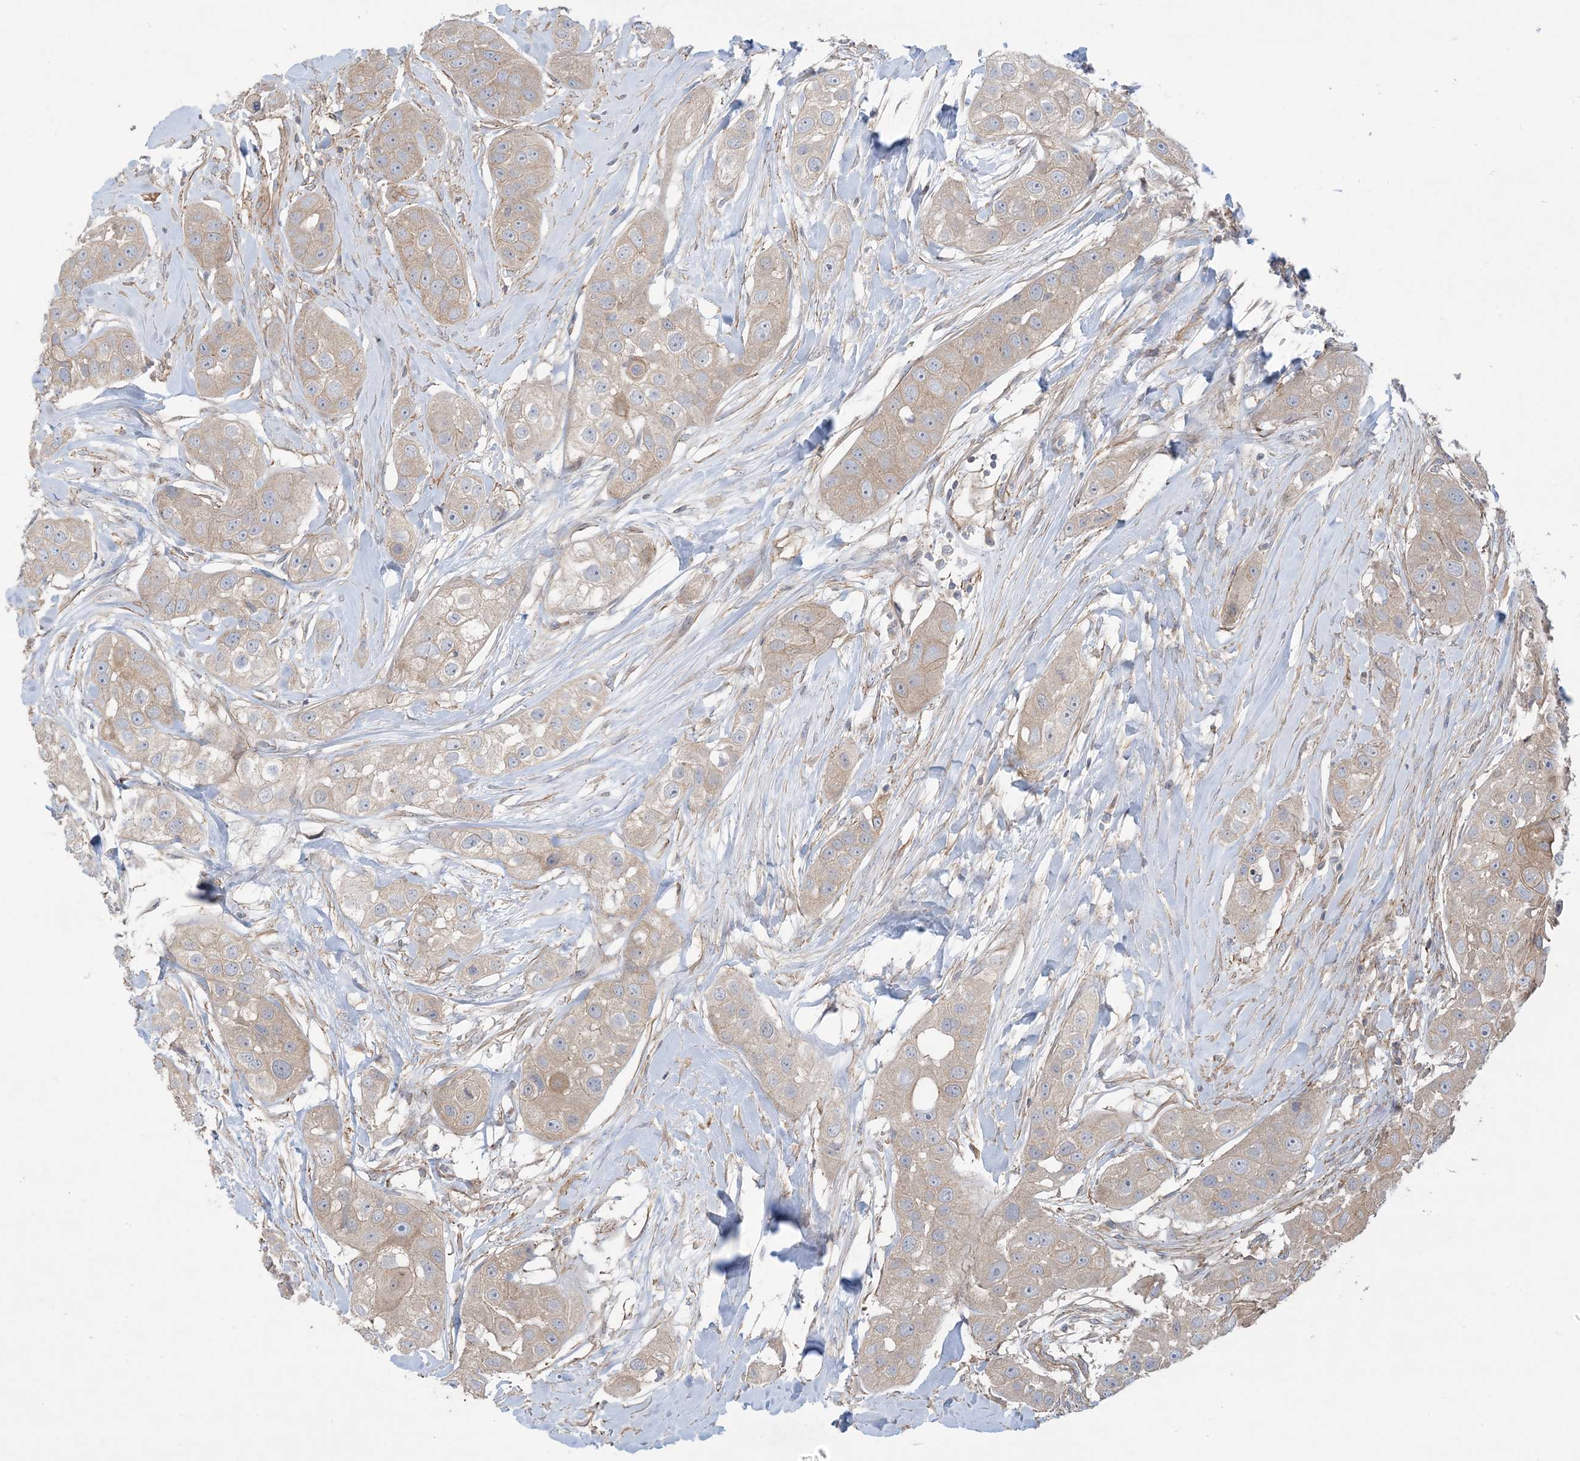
{"staining": {"intensity": "weak", "quantity": "25%-75%", "location": "cytoplasmic/membranous"}, "tissue": "head and neck cancer", "cell_type": "Tumor cells", "image_type": "cancer", "snomed": [{"axis": "morphology", "description": "Normal tissue, NOS"}, {"axis": "morphology", "description": "Squamous cell carcinoma, NOS"}, {"axis": "topography", "description": "Skeletal muscle"}, {"axis": "topography", "description": "Head-Neck"}], "caption": "A histopathology image of human head and neck squamous cell carcinoma stained for a protein exhibits weak cytoplasmic/membranous brown staining in tumor cells.", "gene": "CCNY", "patient": {"sex": "male", "age": 51}}